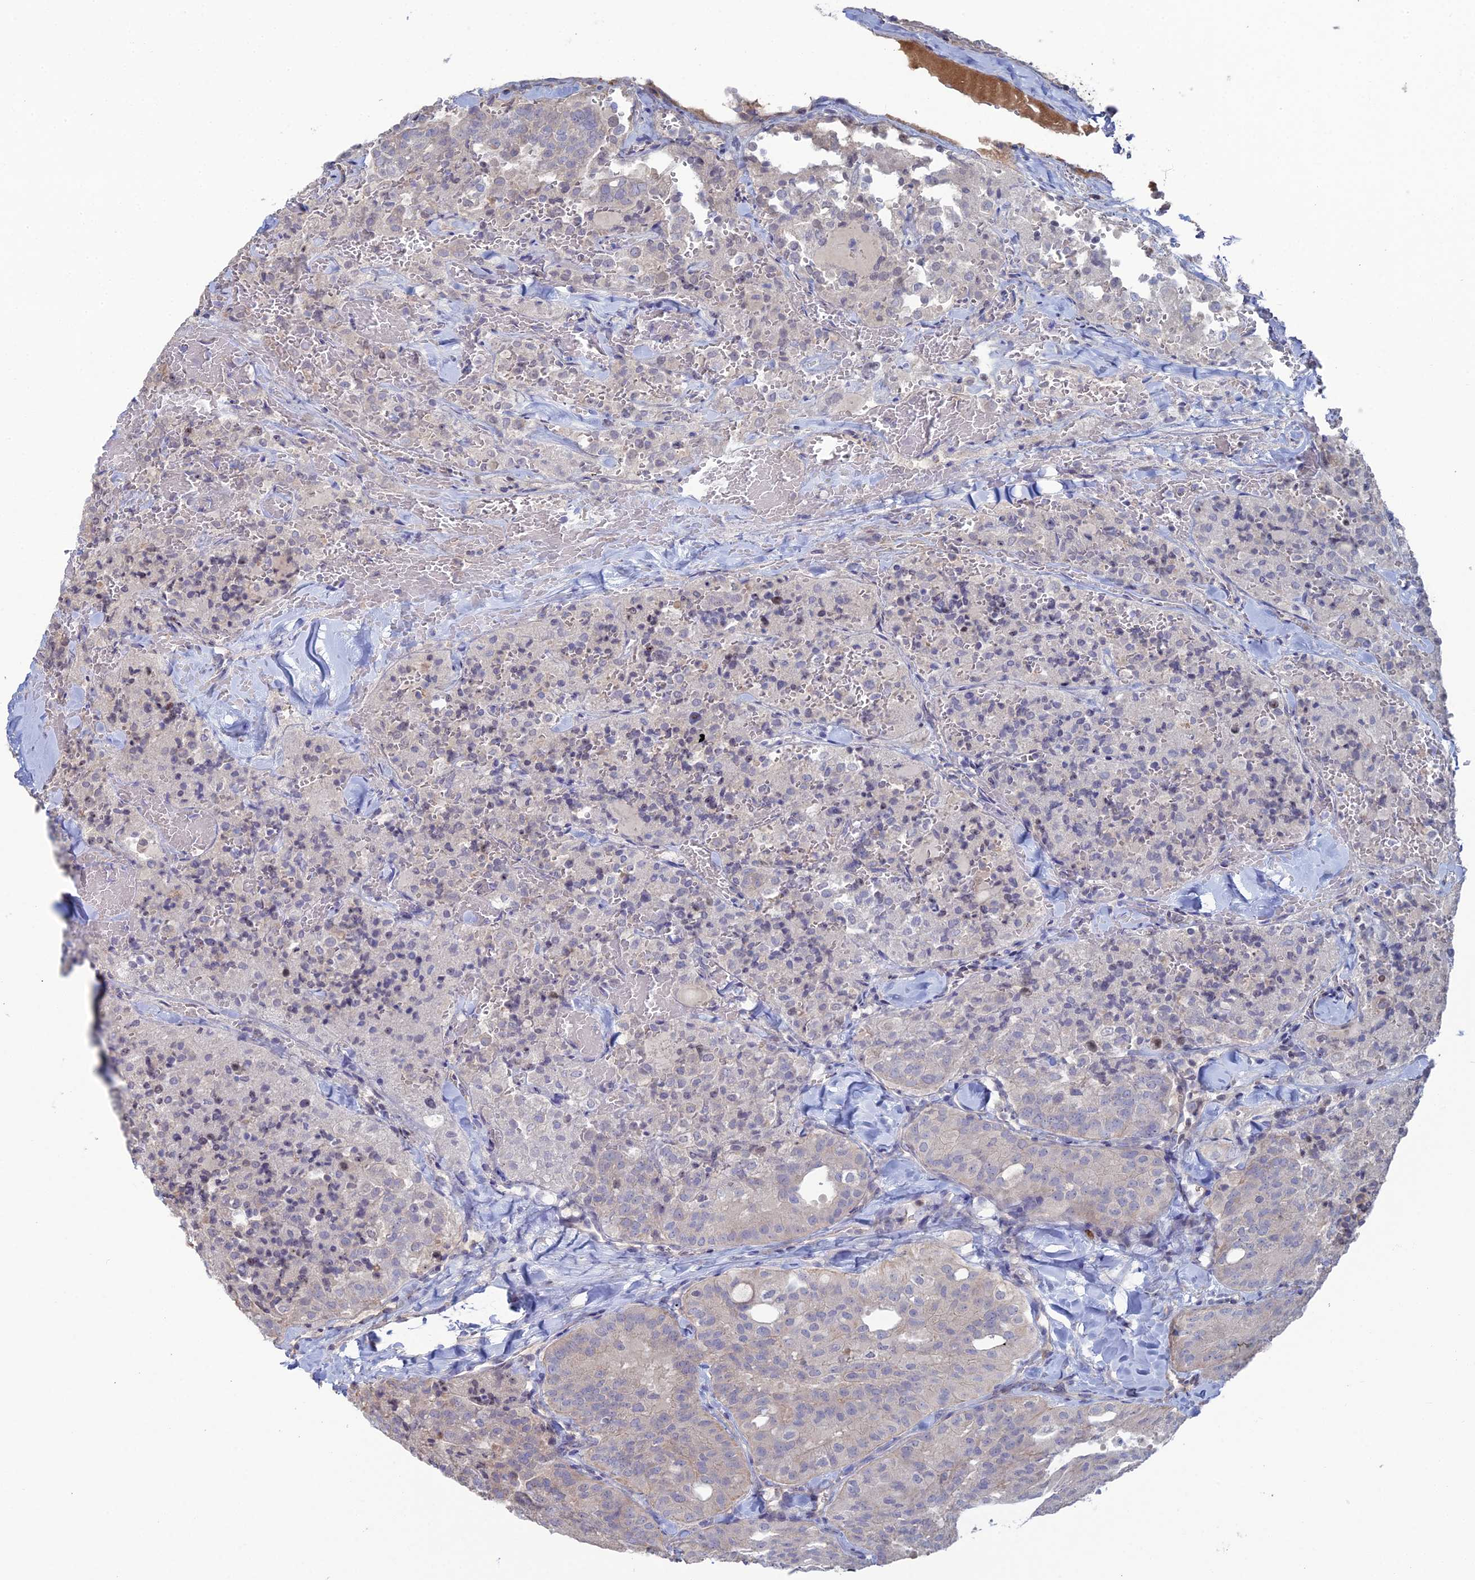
{"staining": {"intensity": "negative", "quantity": "none", "location": "none"}, "tissue": "thyroid cancer", "cell_type": "Tumor cells", "image_type": "cancer", "snomed": [{"axis": "morphology", "description": "Follicular adenoma carcinoma, NOS"}, {"axis": "topography", "description": "Thyroid gland"}], "caption": "Human thyroid cancer (follicular adenoma carcinoma) stained for a protein using immunohistochemistry demonstrates no staining in tumor cells.", "gene": "ARL16", "patient": {"sex": "male", "age": 75}}